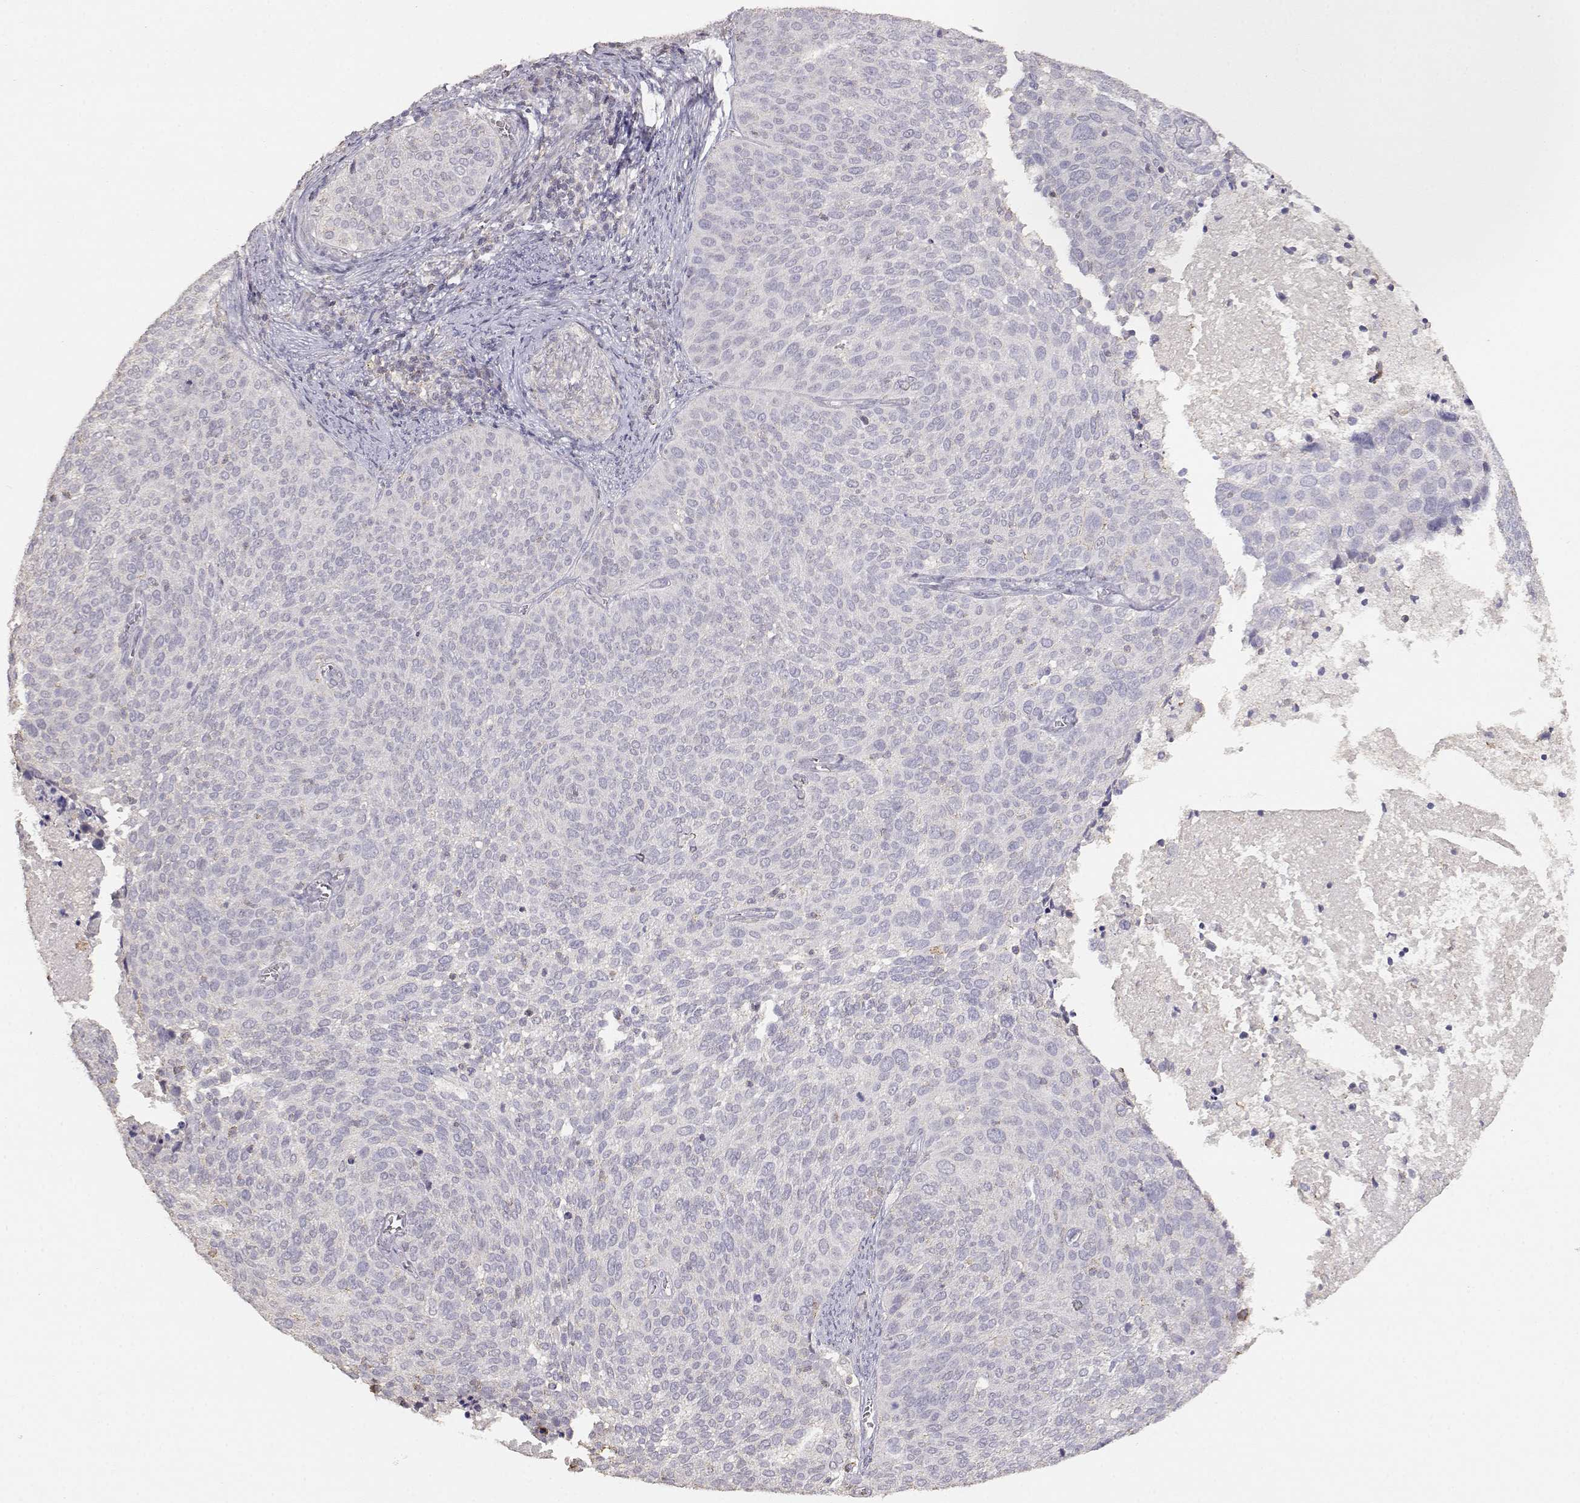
{"staining": {"intensity": "negative", "quantity": "none", "location": "none"}, "tissue": "cervical cancer", "cell_type": "Tumor cells", "image_type": "cancer", "snomed": [{"axis": "morphology", "description": "Squamous cell carcinoma, NOS"}, {"axis": "topography", "description": "Cervix"}], "caption": "This is a image of immunohistochemistry staining of squamous cell carcinoma (cervical), which shows no expression in tumor cells. The staining was performed using DAB (3,3'-diaminobenzidine) to visualize the protein expression in brown, while the nuclei were stained in blue with hematoxylin (Magnification: 20x).", "gene": "TNFRSF10C", "patient": {"sex": "female", "age": 39}}